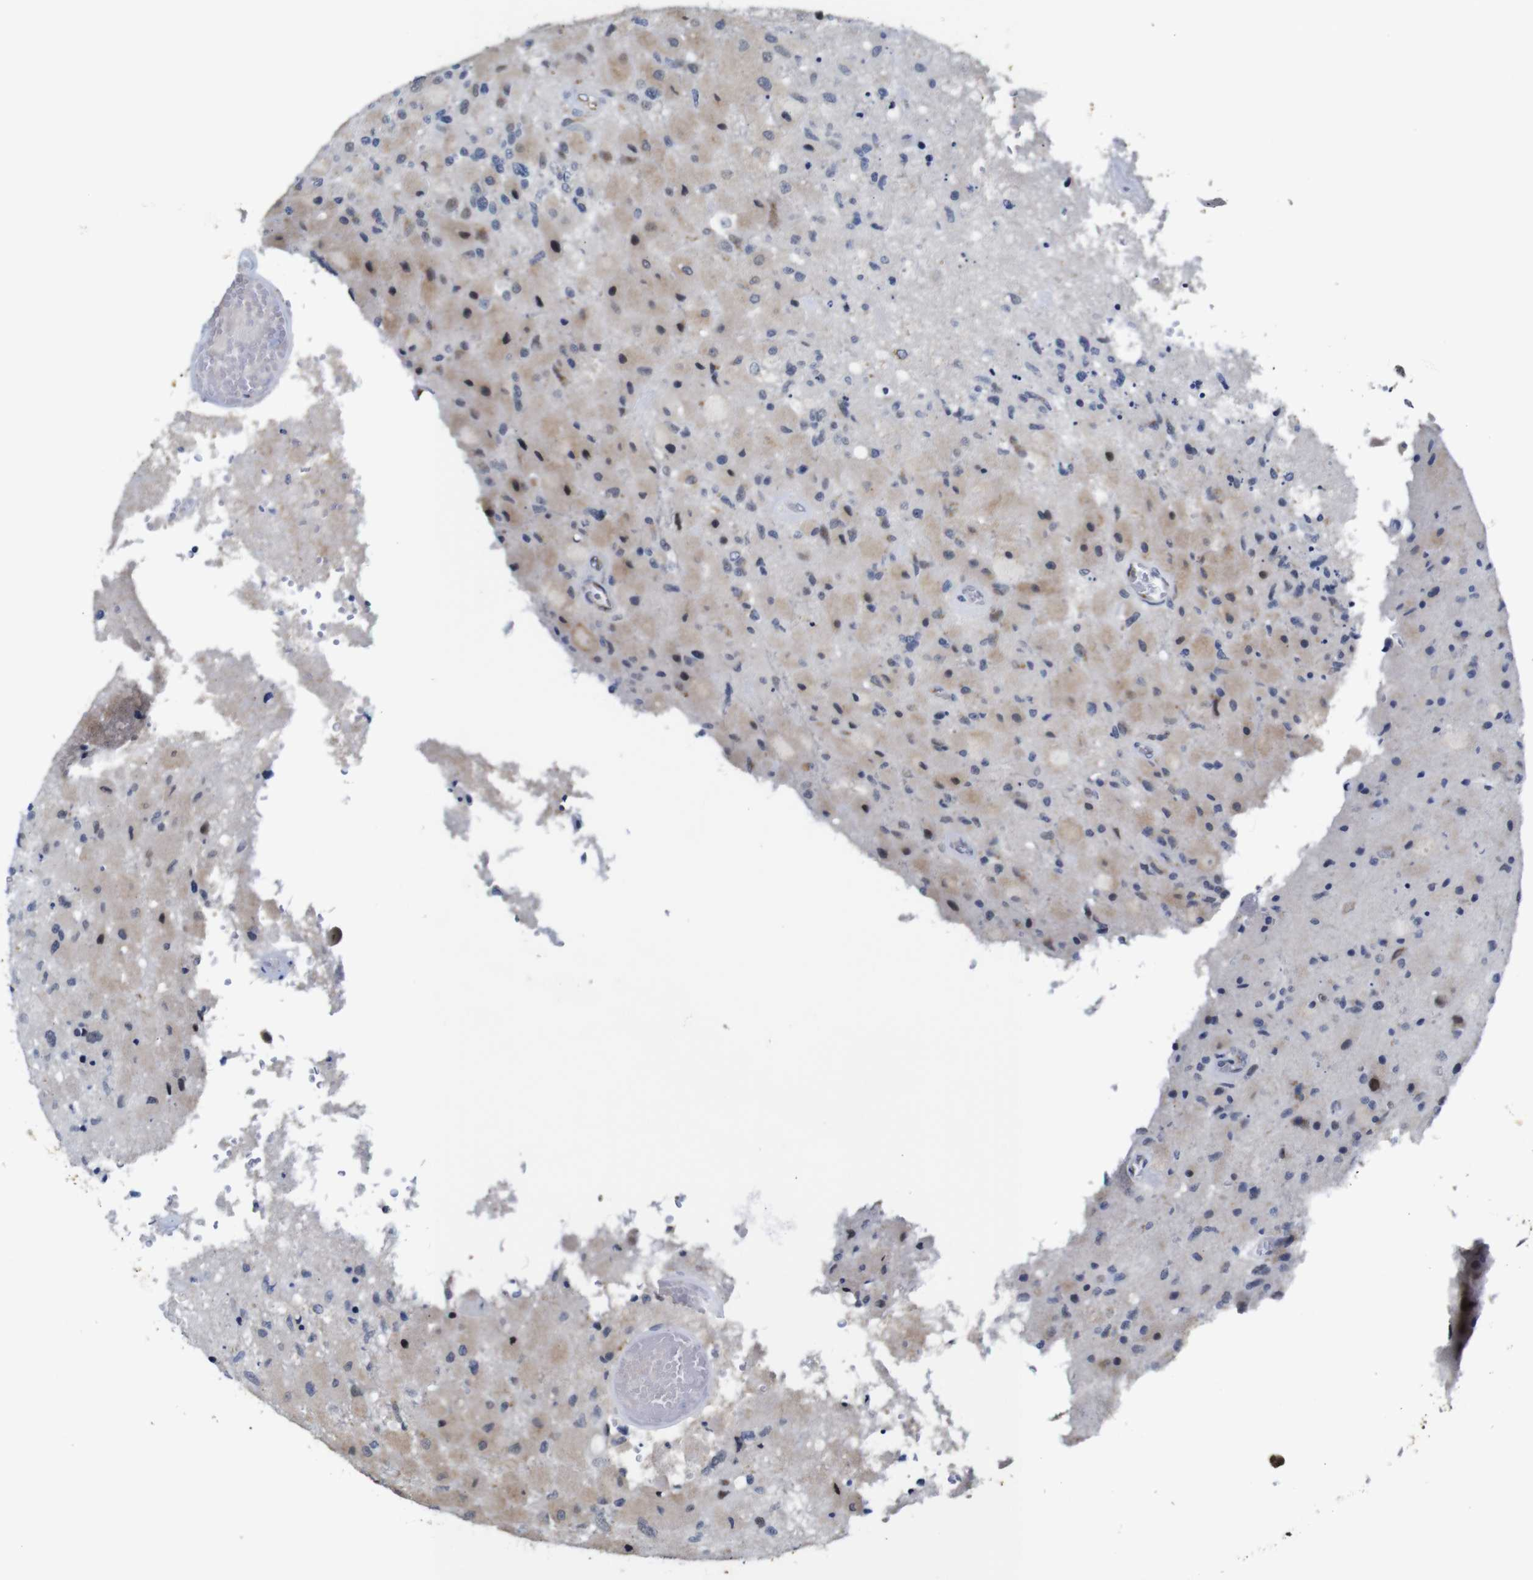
{"staining": {"intensity": "weak", "quantity": "<25%", "location": "cytoplasmic/membranous"}, "tissue": "glioma", "cell_type": "Tumor cells", "image_type": "cancer", "snomed": [{"axis": "morphology", "description": "Normal tissue, NOS"}, {"axis": "morphology", "description": "Glioma, malignant, High grade"}, {"axis": "topography", "description": "Cerebral cortex"}], "caption": "Histopathology image shows no significant protein expression in tumor cells of glioma.", "gene": "FURIN", "patient": {"sex": "male", "age": 77}}